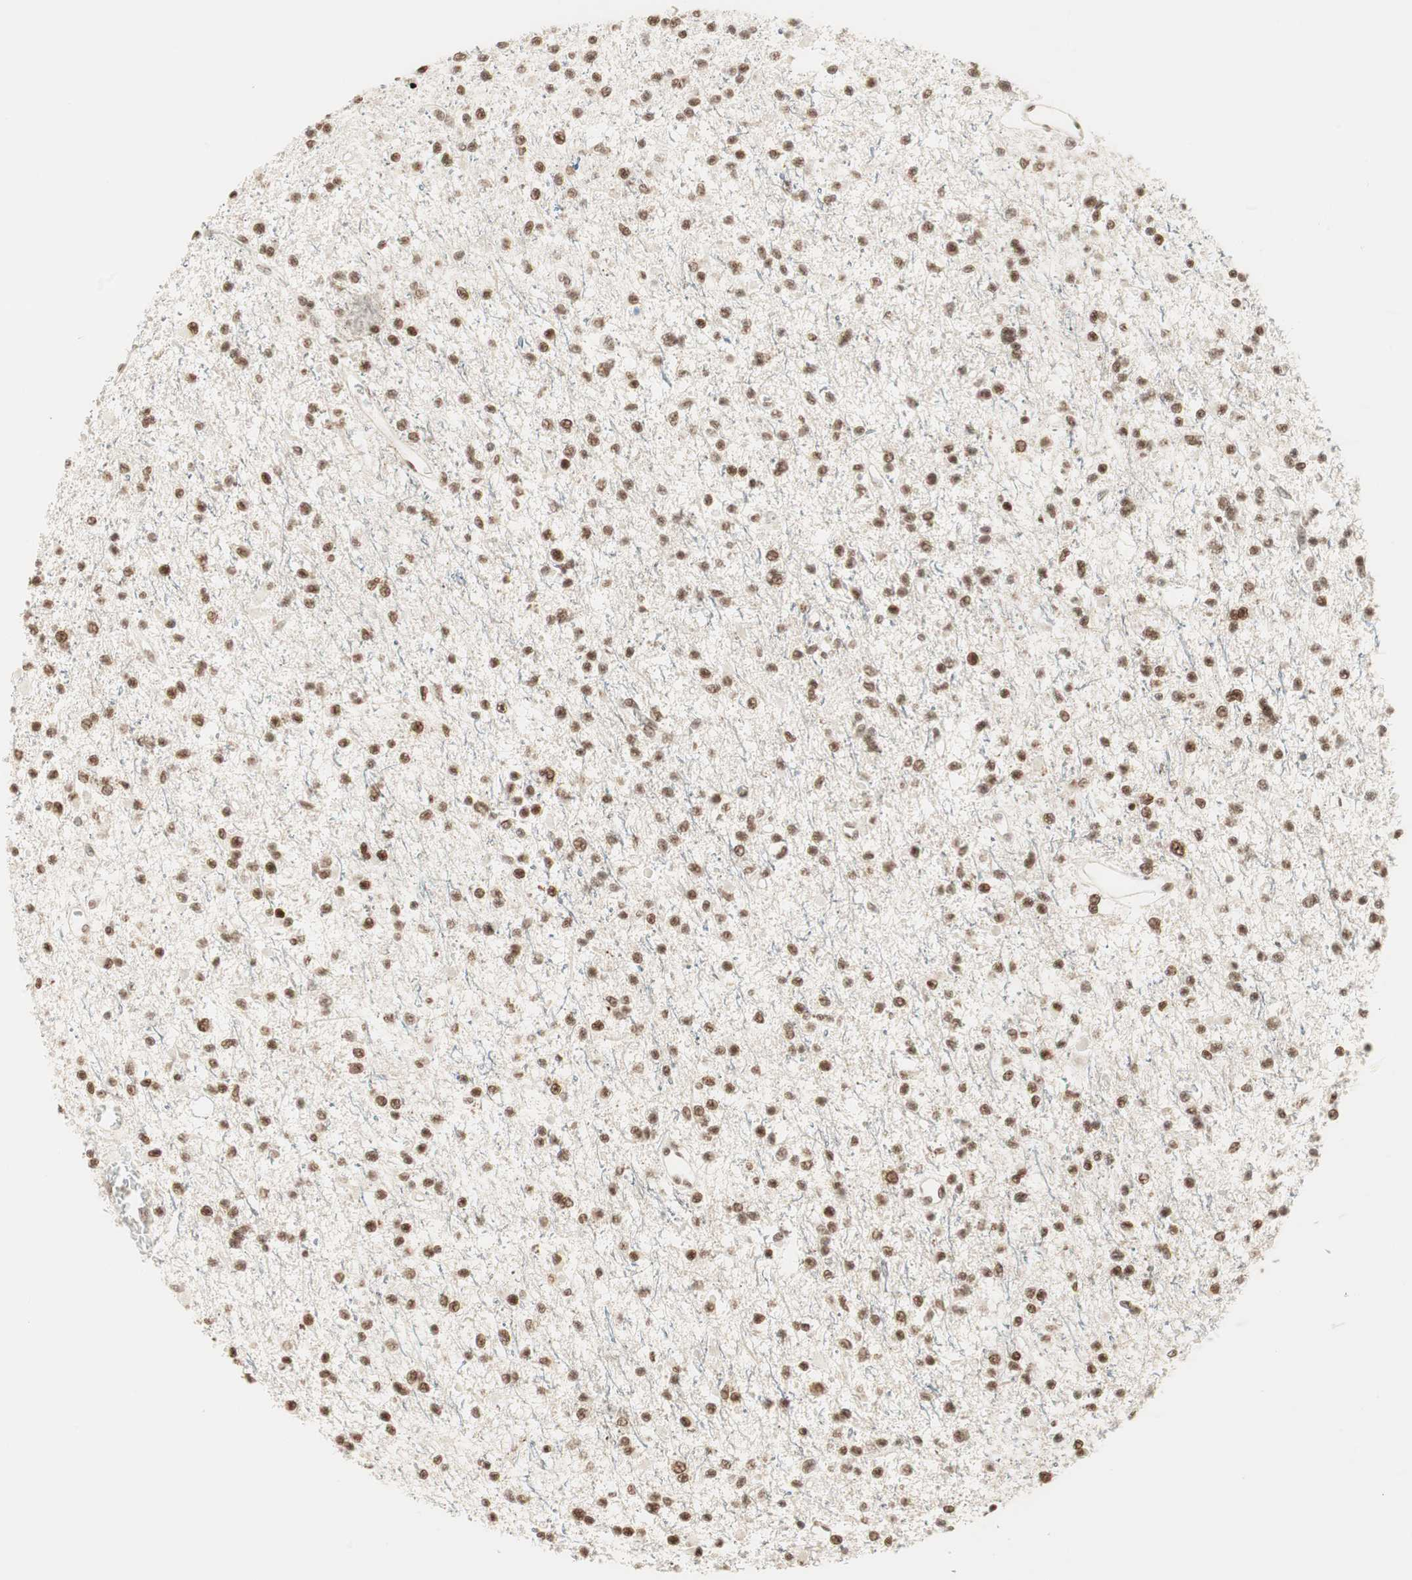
{"staining": {"intensity": "moderate", "quantity": ">75%", "location": "nuclear"}, "tissue": "glioma", "cell_type": "Tumor cells", "image_type": "cancer", "snomed": [{"axis": "morphology", "description": "Glioma, malignant, Low grade"}, {"axis": "topography", "description": "Brain"}], "caption": "The histopathology image reveals a brown stain indicating the presence of a protein in the nuclear of tumor cells in malignant glioma (low-grade). Nuclei are stained in blue.", "gene": "SMARCE1", "patient": {"sex": "female", "age": 22}}